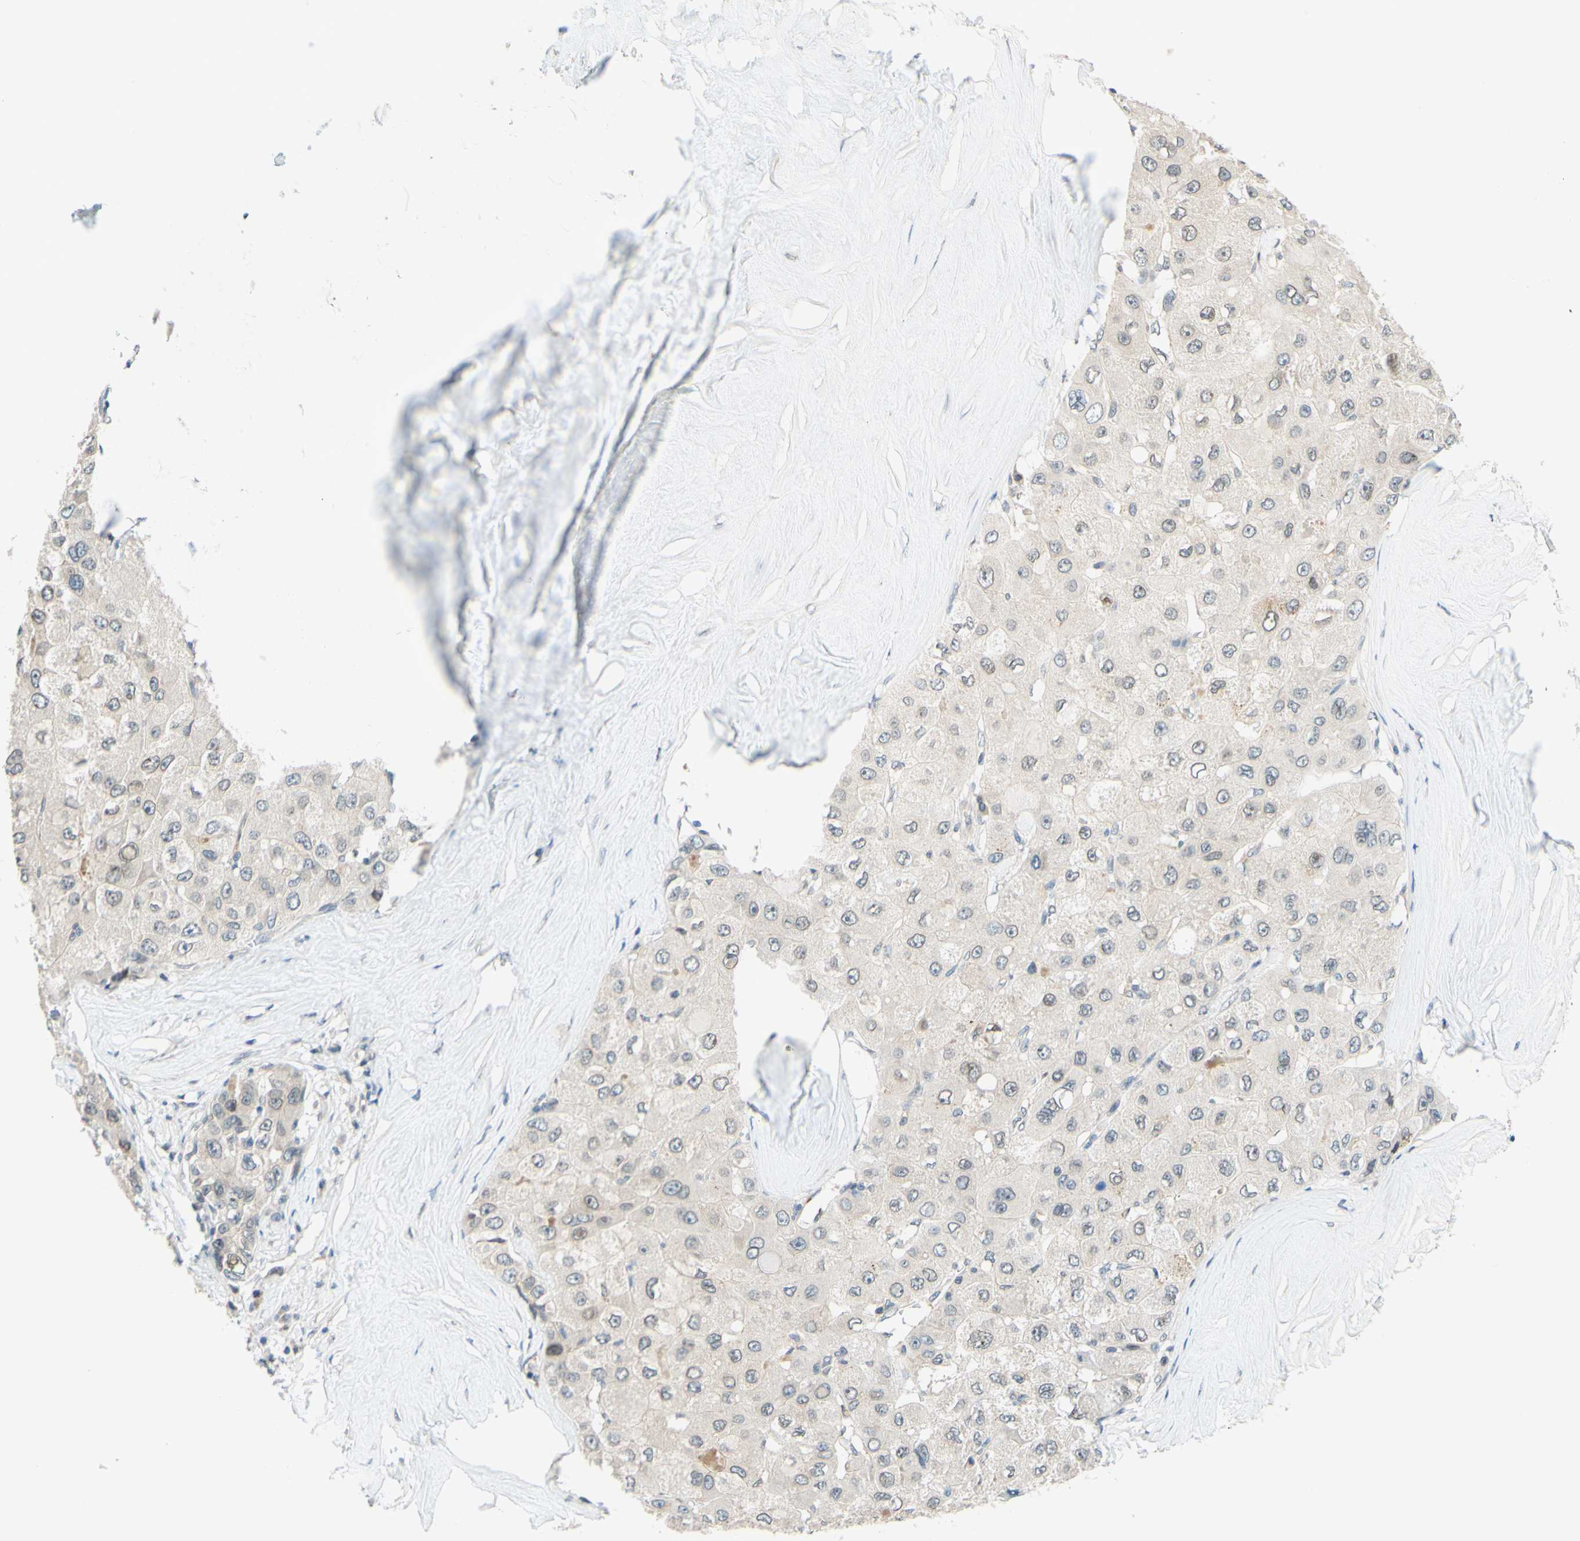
{"staining": {"intensity": "weak", "quantity": "<25%", "location": "cytoplasmic/membranous"}, "tissue": "liver cancer", "cell_type": "Tumor cells", "image_type": "cancer", "snomed": [{"axis": "morphology", "description": "Carcinoma, Hepatocellular, NOS"}, {"axis": "topography", "description": "Liver"}], "caption": "This image is of liver cancer (hepatocellular carcinoma) stained with IHC to label a protein in brown with the nuclei are counter-stained blue. There is no positivity in tumor cells.", "gene": "C2CD2L", "patient": {"sex": "male", "age": 80}}